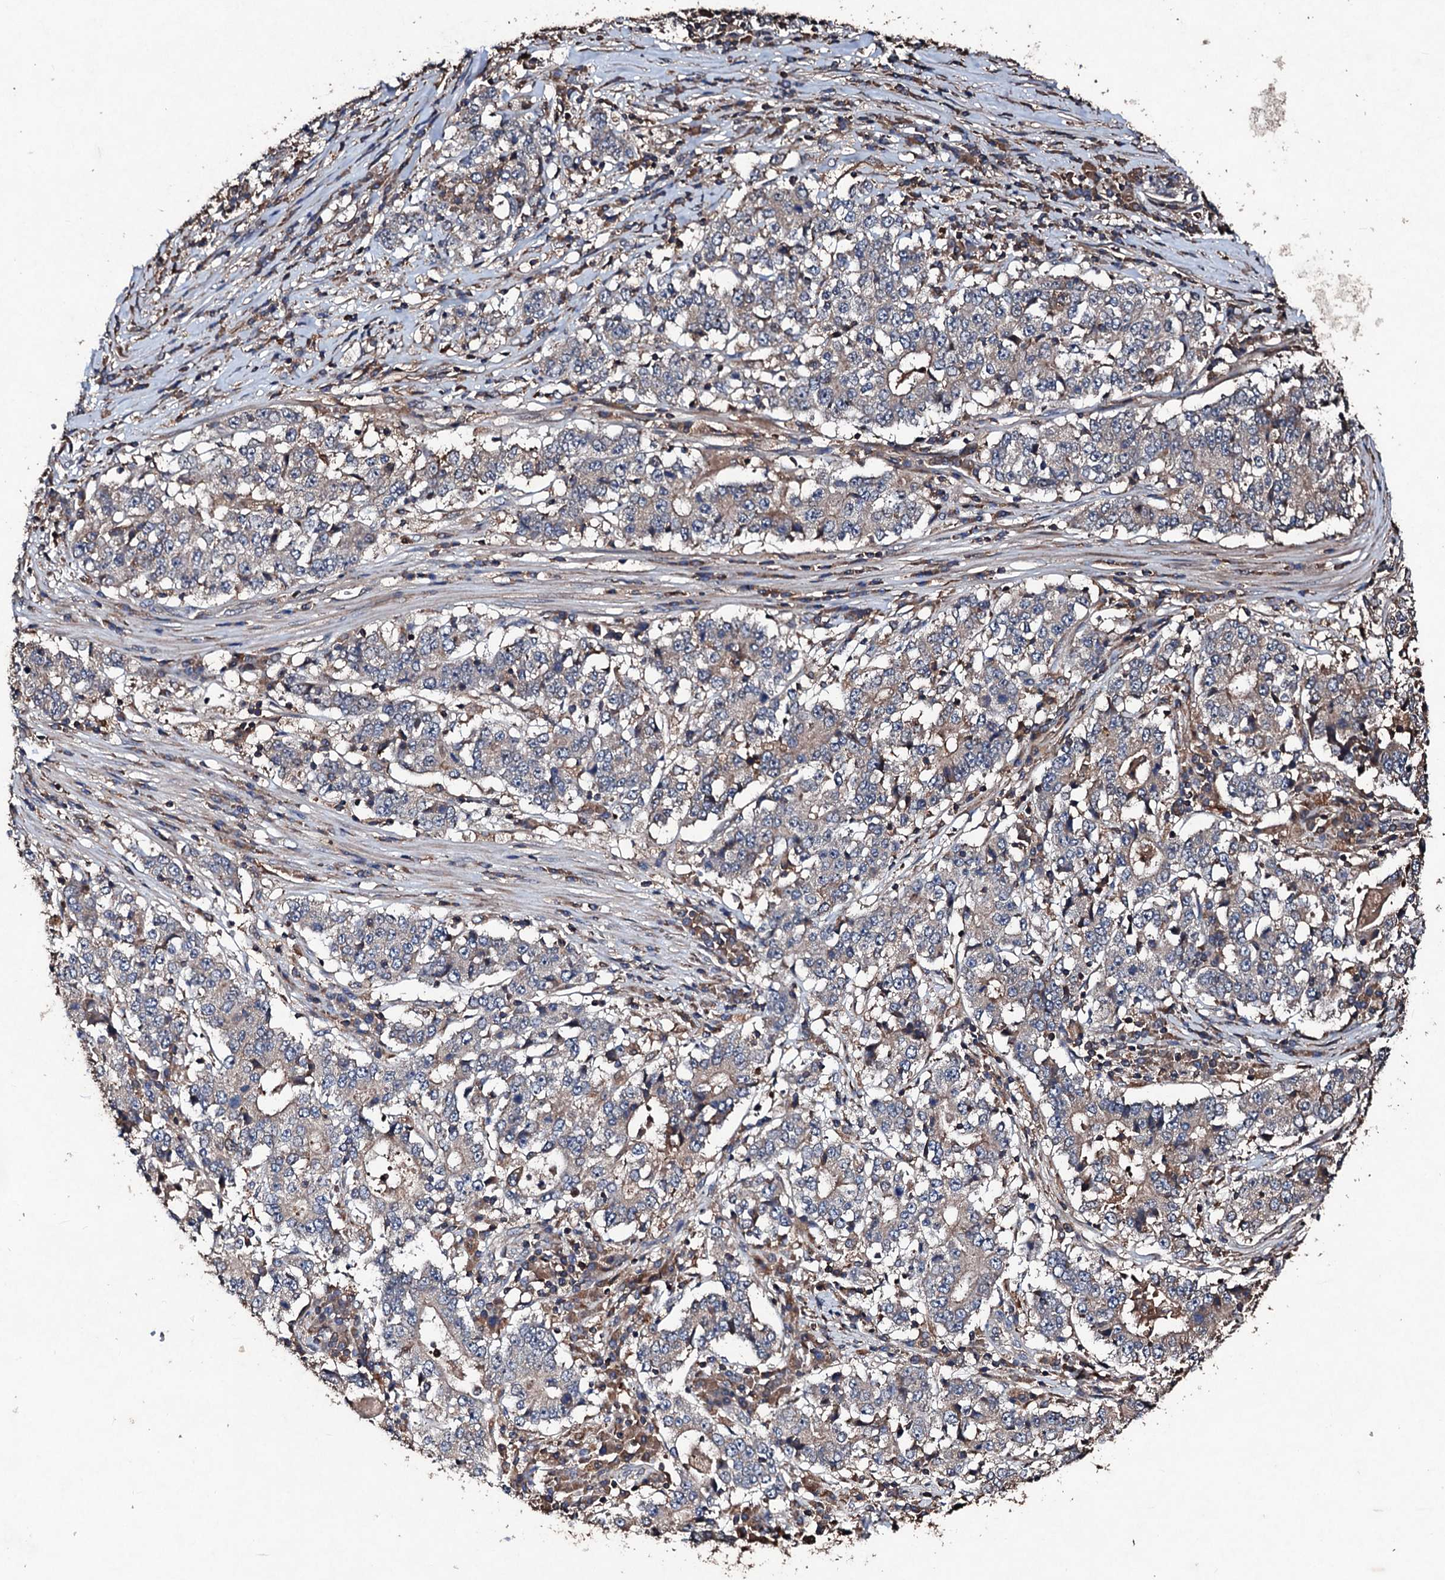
{"staining": {"intensity": "weak", "quantity": "25%-75%", "location": "cytoplasmic/membranous"}, "tissue": "stomach cancer", "cell_type": "Tumor cells", "image_type": "cancer", "snomed": [{"axis": "morphology", "description": "Adenocarcinoma, NOS"}, {"axis": "topography", "description": "Stomach"}], "caption": "The micrograph displays a brown stain indicating the presence of a protein in the cytoplasmic/membranous of tumor cells in stomach cancer.", "gene": "KERA", "patient": {"sex": "male", "age": 59}}